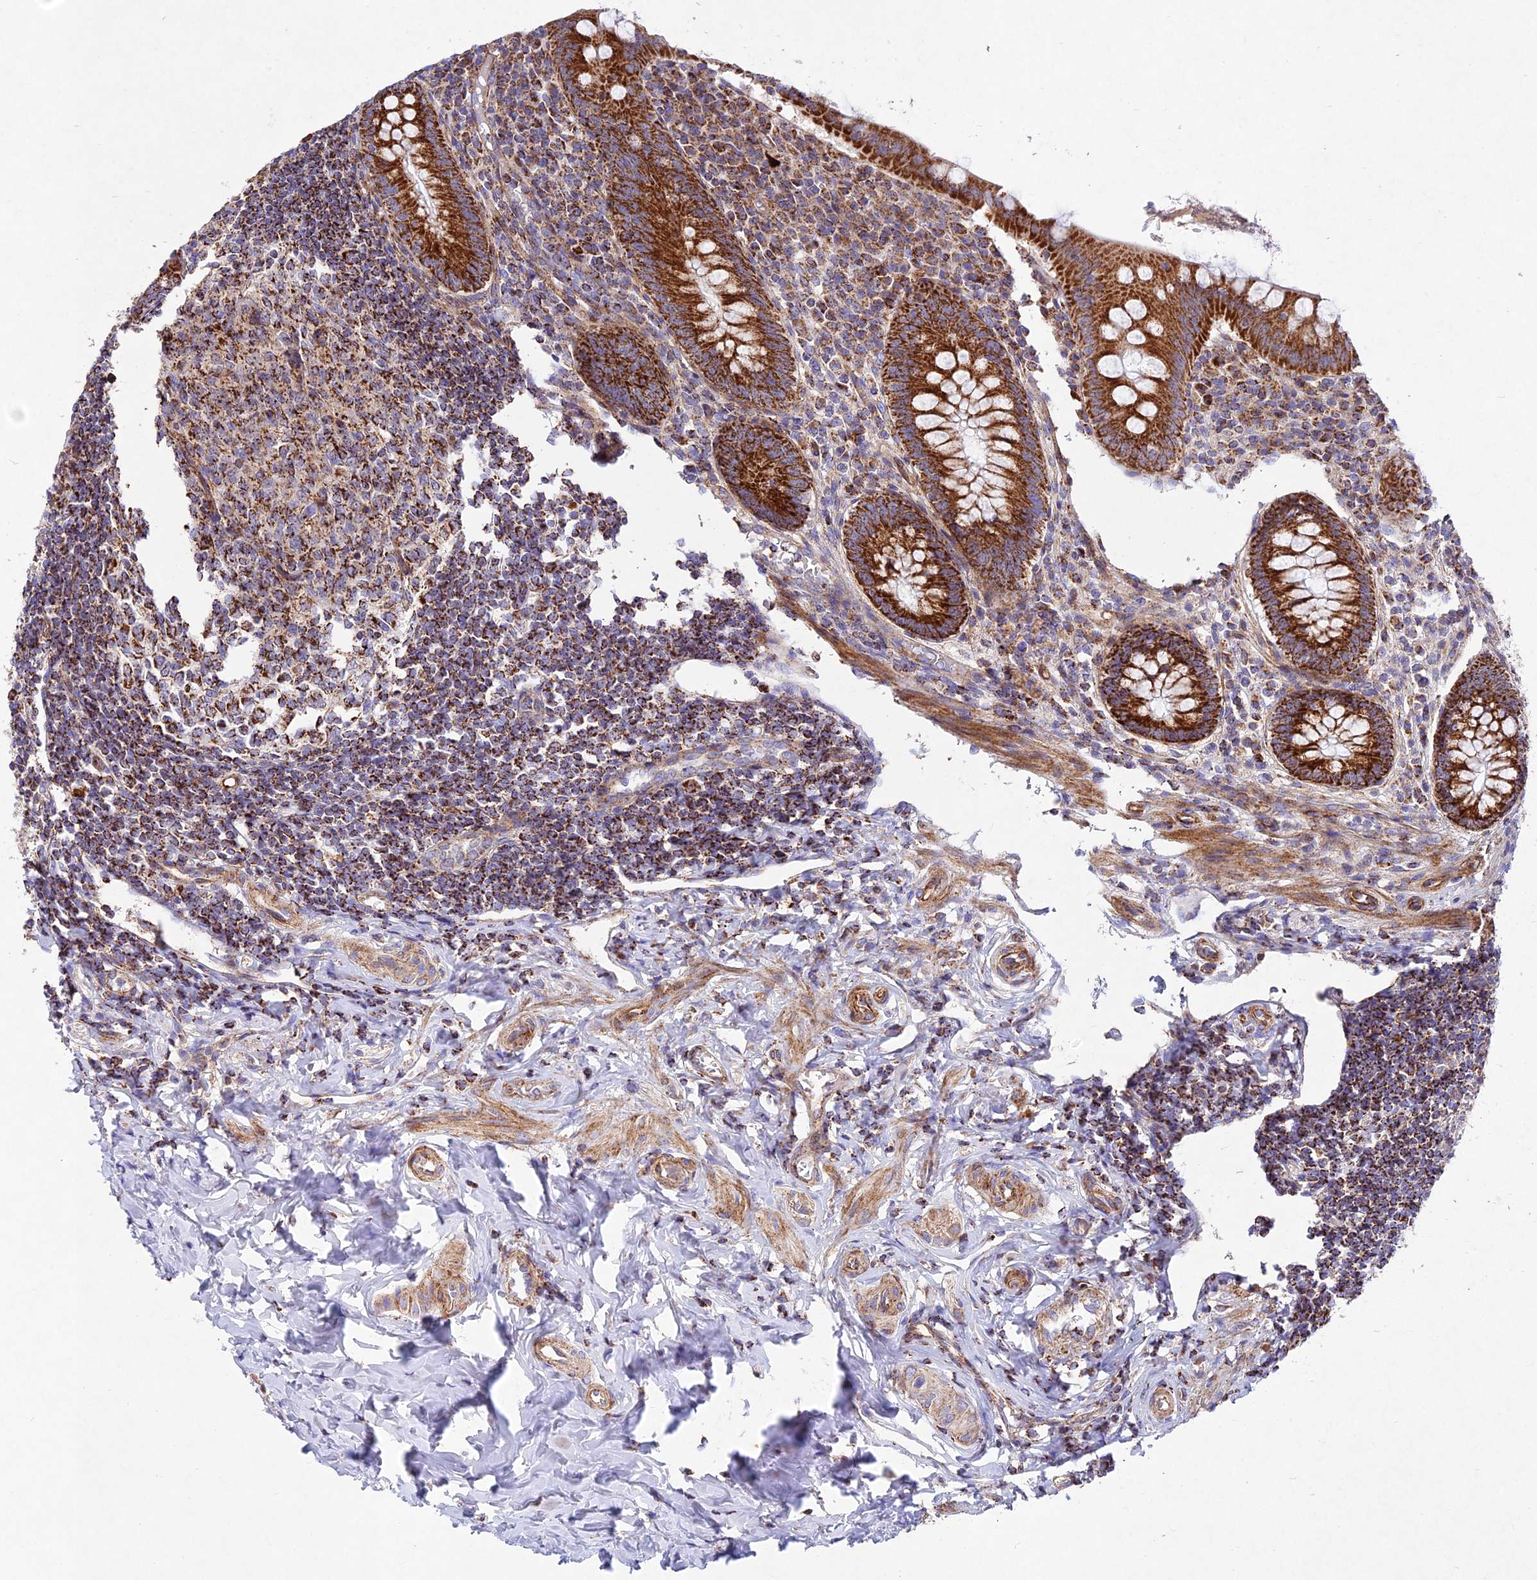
{"staining": {"intensity": "strong", "quantity": ">75%", "location": "cytoplasmic/membranous"}, "tissue": "appendix", "cell_type": "Glandular cells", "image_type": "normal", "snomed": [{"axis": "morphology", "description": "Normal tissue, NOS"}, {"axis": "topography", "description": "Appendix"}], "caption": "Human appendix stained with a brown dye reveals strong cytoplasmic/membranous positive staining in approximately >75% of glandular cells.", "gene": "KHDC3L", "patient": {"sex": "female", "age": 33}}